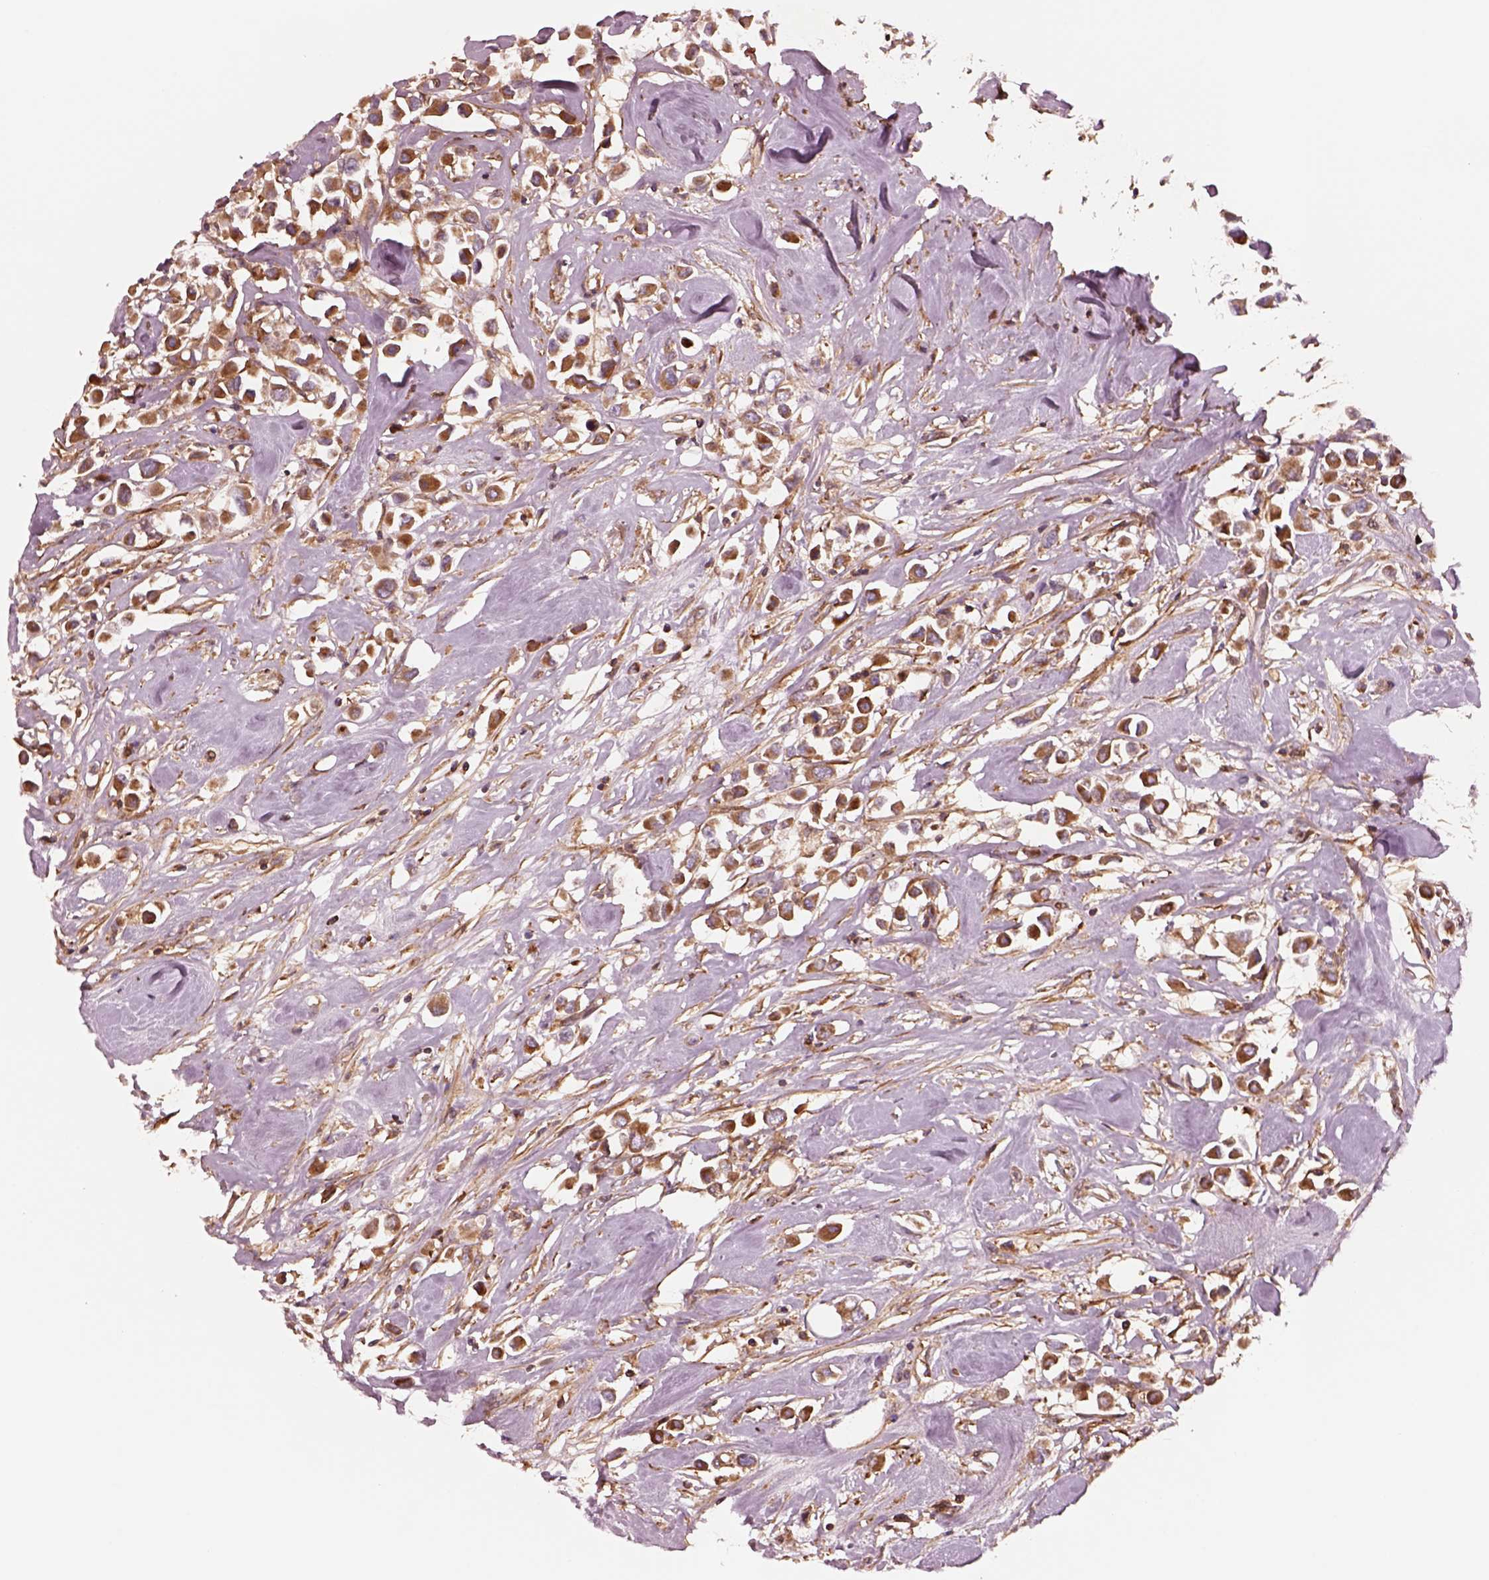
{"staining": {"intensity": "moderate", "quantity": ">75%", "location": "cytoplasmic/membranous"}, "tissue": "breast cancer", "cell_type": "Tumor cells", "image_type": "cancer", "snomed": [{"axis": "morphology", "description": "Duct carcinoma"}, {"axis": "topography", "description": "Breast"}], "caption": "A high-resolution micrograph shows IHC staining of breast cancer, which exhibits moderate cytoplasmic/membranous expression in approximately >75% of tumor cells.", "gene": "ASCC2", "patient": {"sex": "female", "age": 61}}